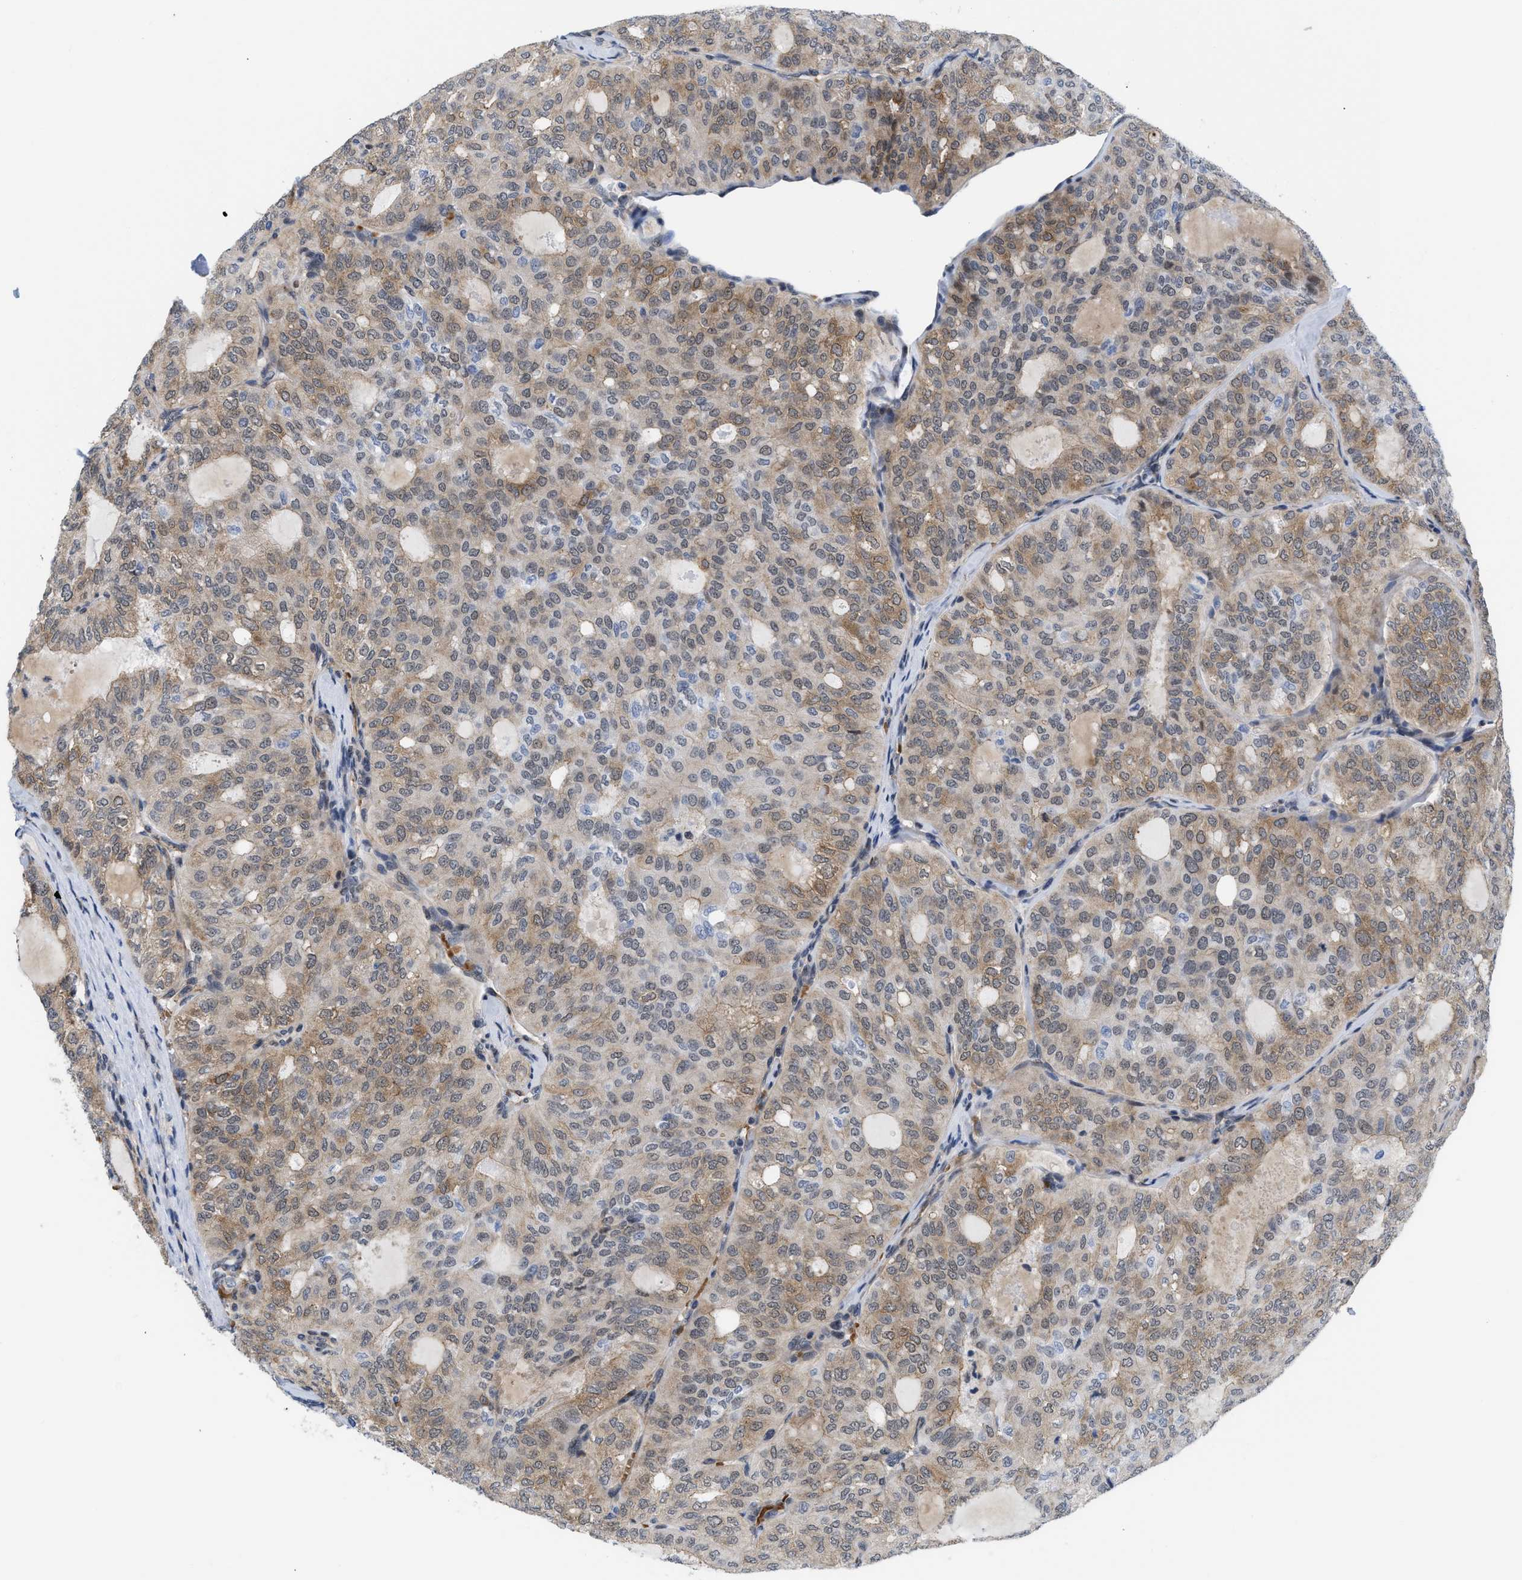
{"staining": {"intensity": "moderate", "quantity": "25%-75%", "location": "cytoplasmic/membranous"}, "tissue": "thyroid cancer", "cell_type": "Tumor cells", "image_type": "cancer", "snomed": [{"axis": "morphology", "description": "Follicular adenoma carcinoma, NOS"}, {"axis": "topography", "description": "Thyroid gland"}], "caption": "This histopathology image demonstrates immunohistochemistry (IHC) staining of follicular adenoma carcinoma (thyroid), with medium moderate cytoplasmic/membranous staining in approximately 25%-75% of tumor cells.", "gene": "GPRASP2", "patient": {"sex": "male", "age": 75}}